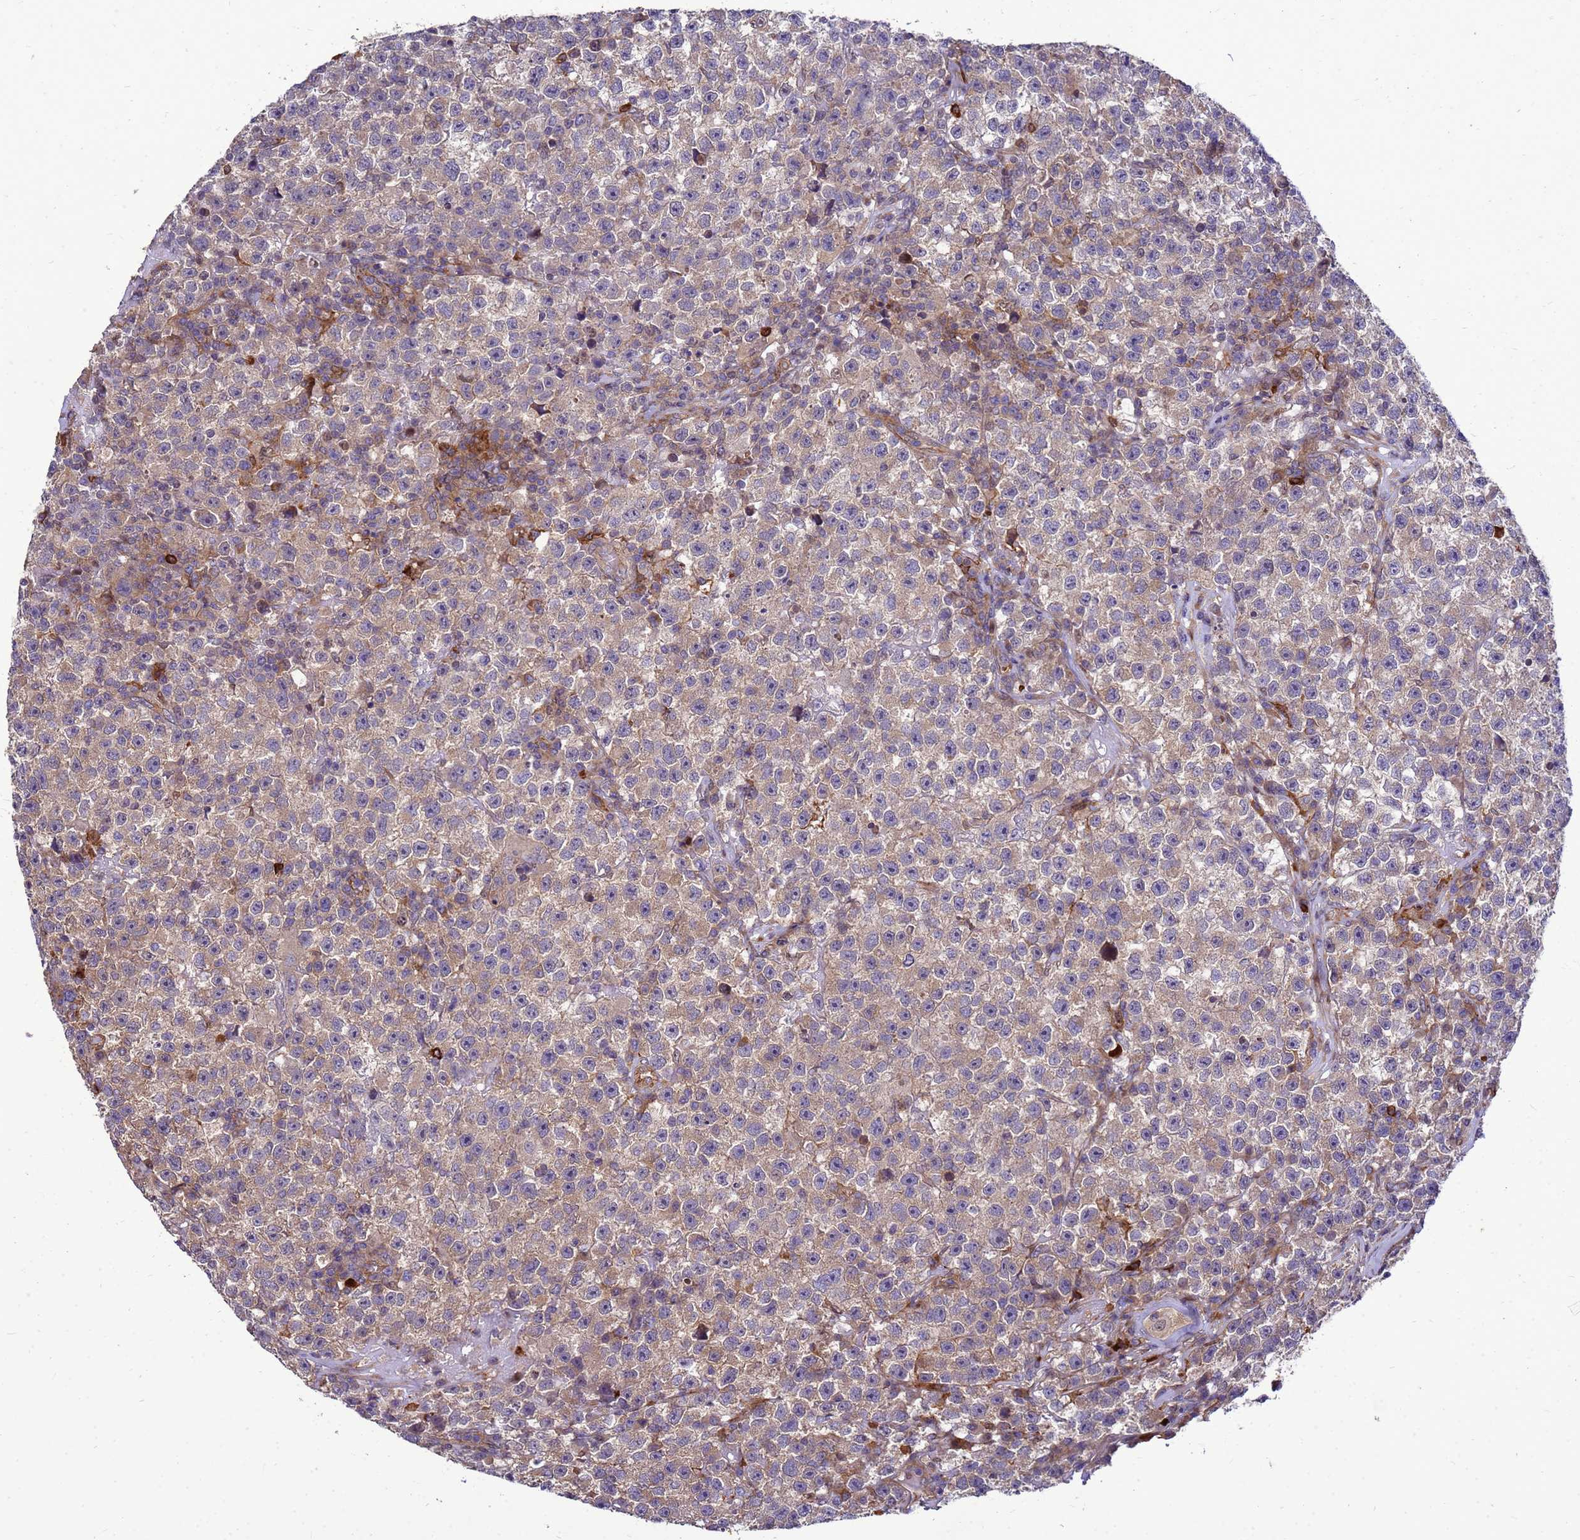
{"staining": {"intensity": "weak", "quantity": "25%-75%", "location": "cytoplasmic/membranous"}, "tissue": "testis cancer", "cell_type": "Tumor cells", "image_type": "cancer", "snomed": [{"axis": "morphology", "description": "Seminoma, NOS"}, {"axis": "topography", "description": "Testis"}], "caption": "An immunohistochemistry (IHC) histopathology image of tumor tissue is shown. Protein staining in brown labels weak cytoplasmic/membranous positivity in testis cancer (seminoma) within tumor cells.", "gene": "RNF215", "patient": {"sex": "male", "age": 22}}